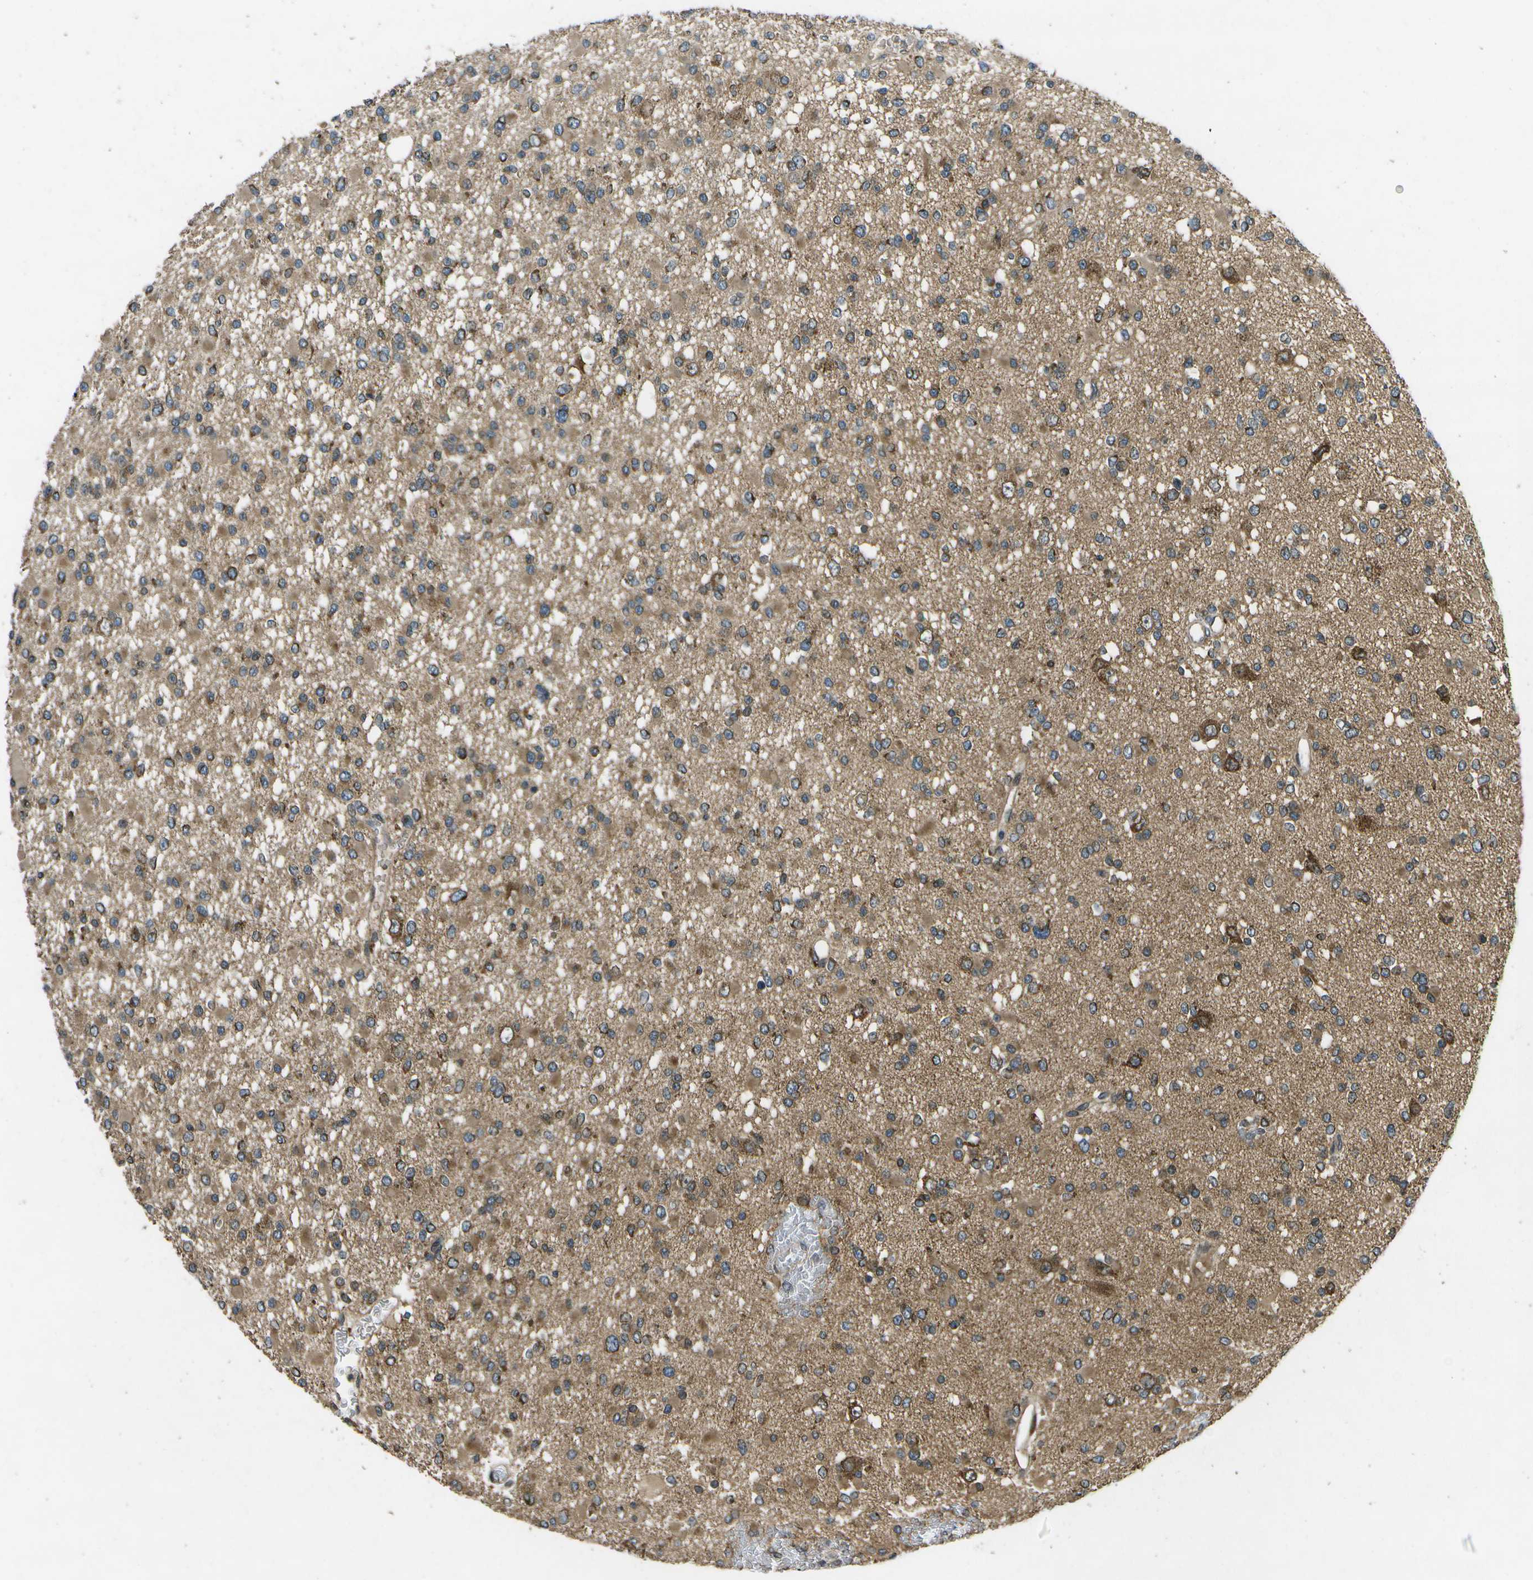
{"staining": {"intensity": "moderate", "quantity": ">75%", "location": "cytoplasmic/membranous"}, "tissue": "glioma", "cell_type": "Tumor cells", "image_type": "cancer", "snomed": [{"axis": "morphology", "description": "Glioma, malignant, Low grade"}, {"axis": "topography", "description": "Brain"}], "caption": "Protein analysis of glioma tissue displays moderate cytoplasmic/membranous positivity in approximately >75% of tumor cells.", "gene": "HFE", "patient": {"sex": "female", "age": 22}}